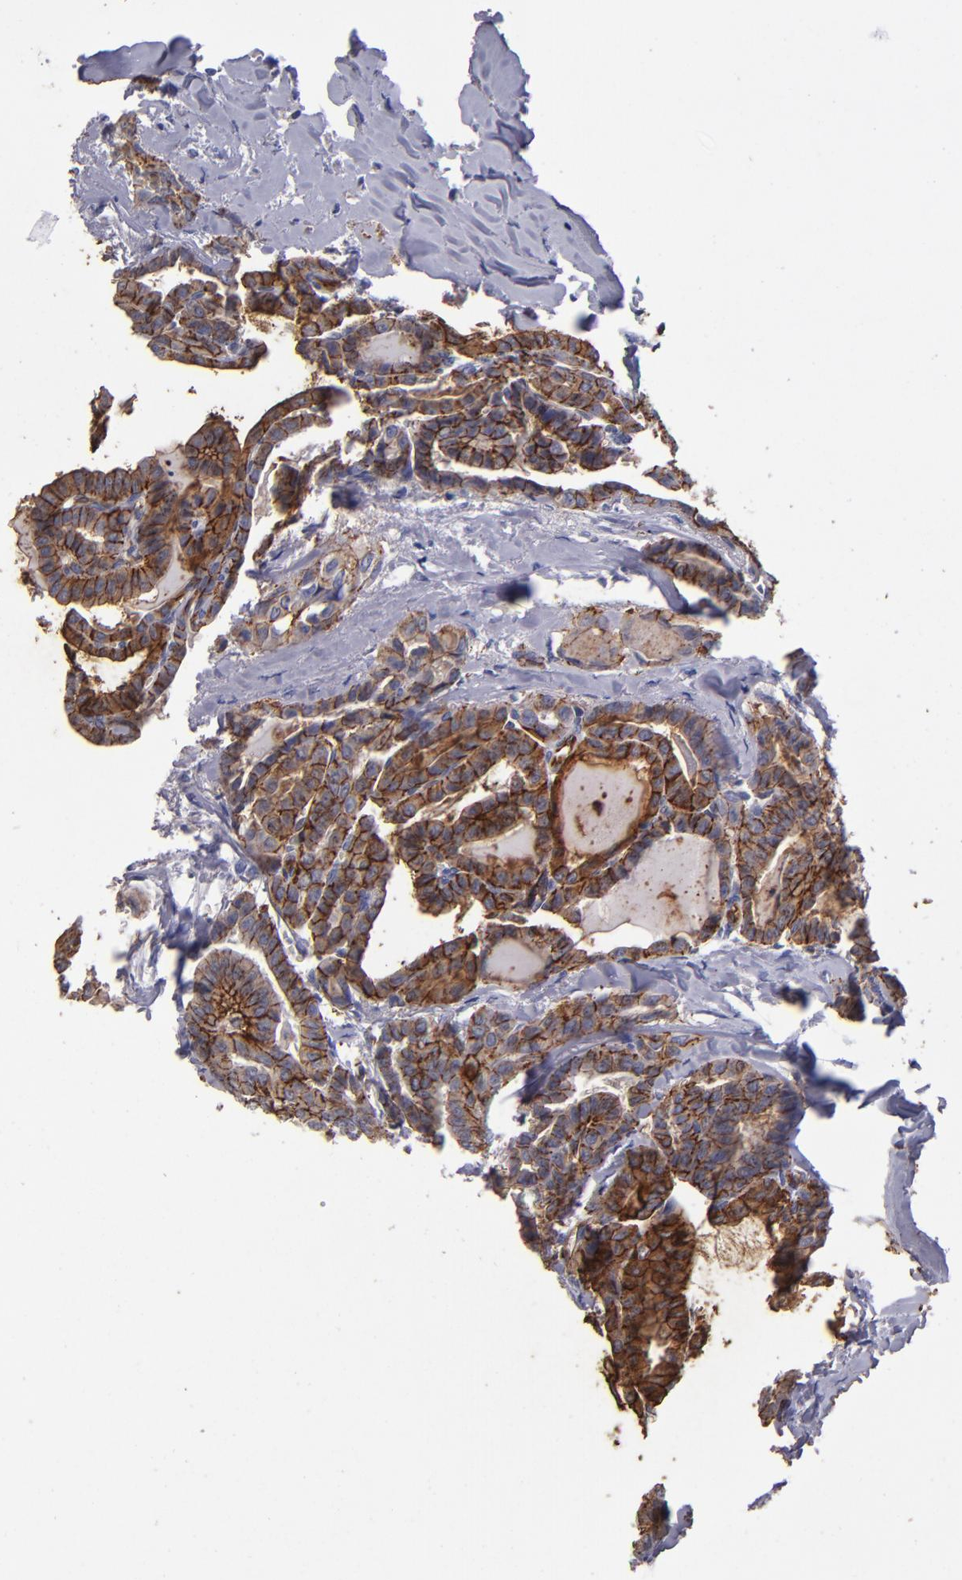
{"staining": {"intensity": "strong", "quantity": ">75%", "location": "cytoplasmic/membranous"}, "tissue": "thyroid cancer", "cell_type": "Tumor cells", "image_type": "cancer", "snomed": [{"axis": "morphology", "description": "Carcinoma, NOS"}, {"axis": "topography", "description": "Thyroid gland"}], "caption": "IHC (DAB (3,3'-diaminobenzidine)) staining of thyroid cancer displays strong cytoplasmic/membranous protein positivity in approximately >75% of tumor cells.", "gene": "CLDN5", "patient": {"sex": "female", "age": 91}}